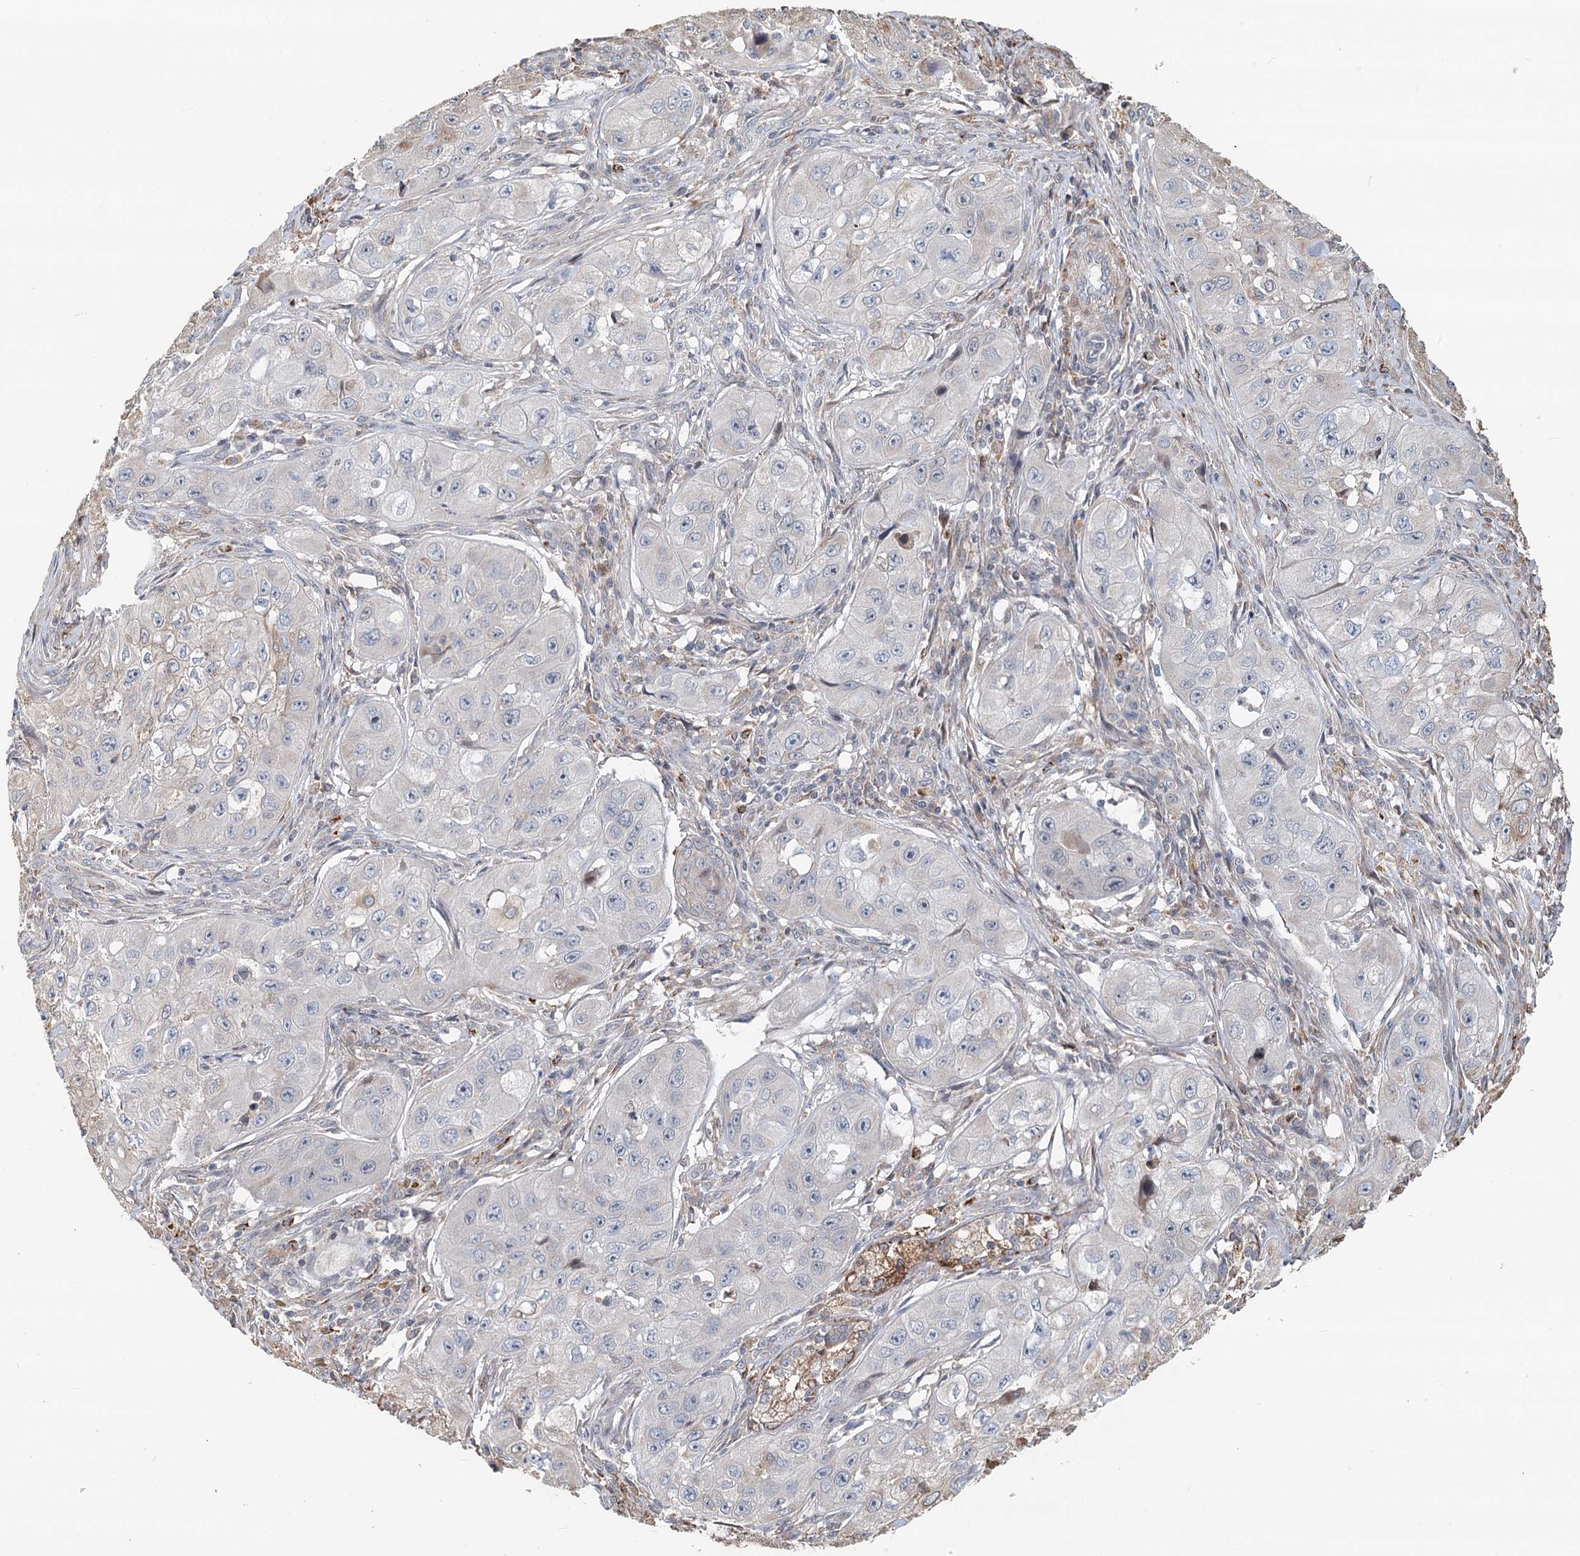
{"staining": {"intensity": "negative", "quantity": "none", "location": "none"}, "tissue": "skin cancer", "cell_type": "Tumor cells", "image_type": "cancer", "snomed": [{"axis": "morphology", "description": "Squamous cell carcinoma, NOS"}, {"axis": "topography", "description": "Skin"}, {"axis": "topography", "description": "Subcutis"}], "caption": "There is no significant positivity in tumor cells of skin cancer.", "gene": "RNF111", "patient": {"sex": "male", "age": 73}}